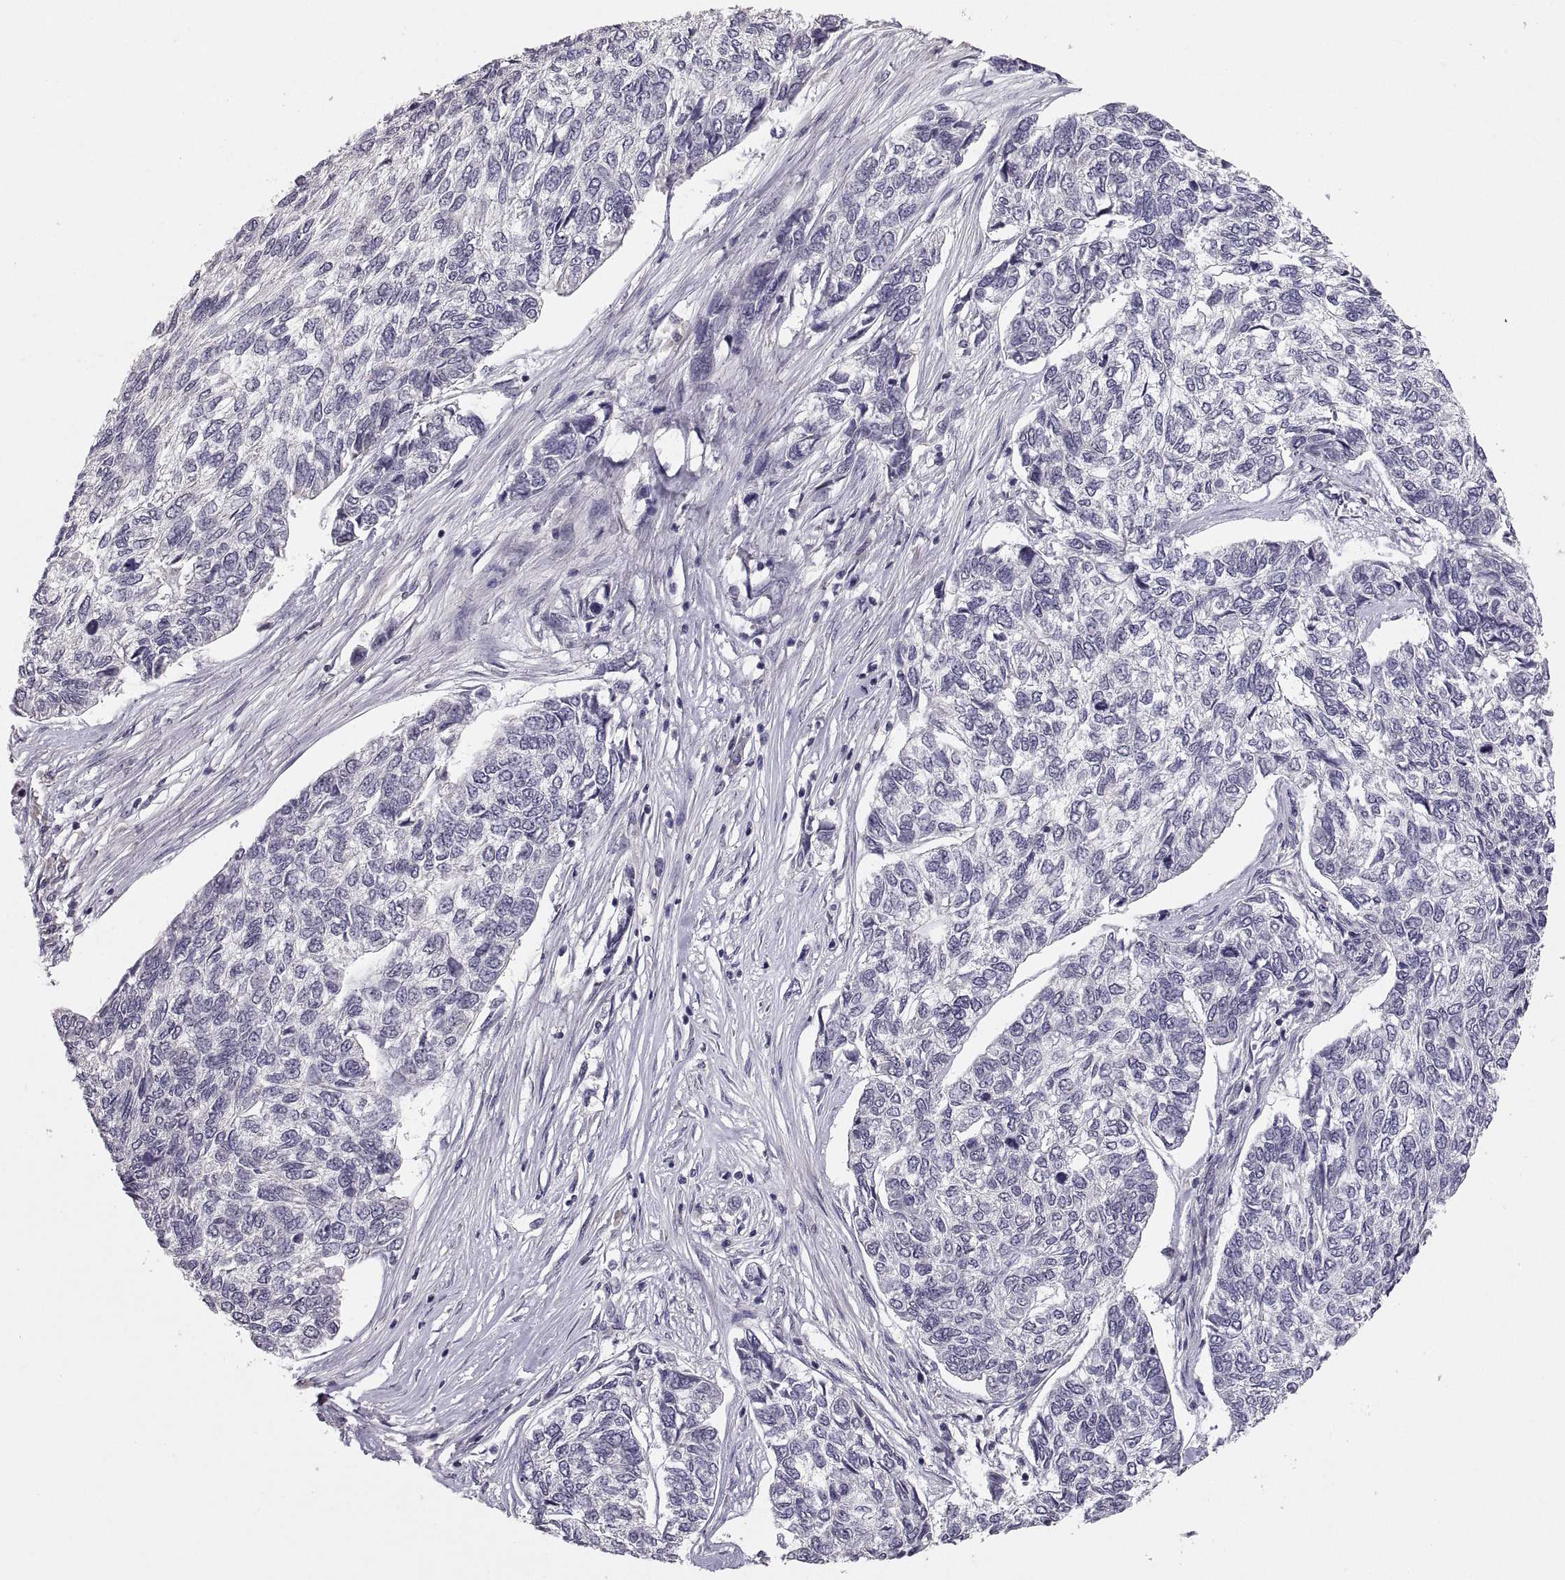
{"staining": {"intensity": "negative", "quantity": "none", "location": "none"}, "tissue": "skin cancer", "cell_type": "Tumor cells", "image_type": "cancer", "snomed": [{"axis": "morphology", "description": "Basal cell carcinoma"}, {"axis": "topography", "description": "Skin"}], "caption": "IHC of skin basal cell carcinoma reveals no positivity in tumor cells. (DAB (3,3'-diaminobenzidine) immunohistochemistry visualized using brightfield microscopy, high magnification).", "gene": "PAX2", "patient": {"sex": "female", "age": 65}}